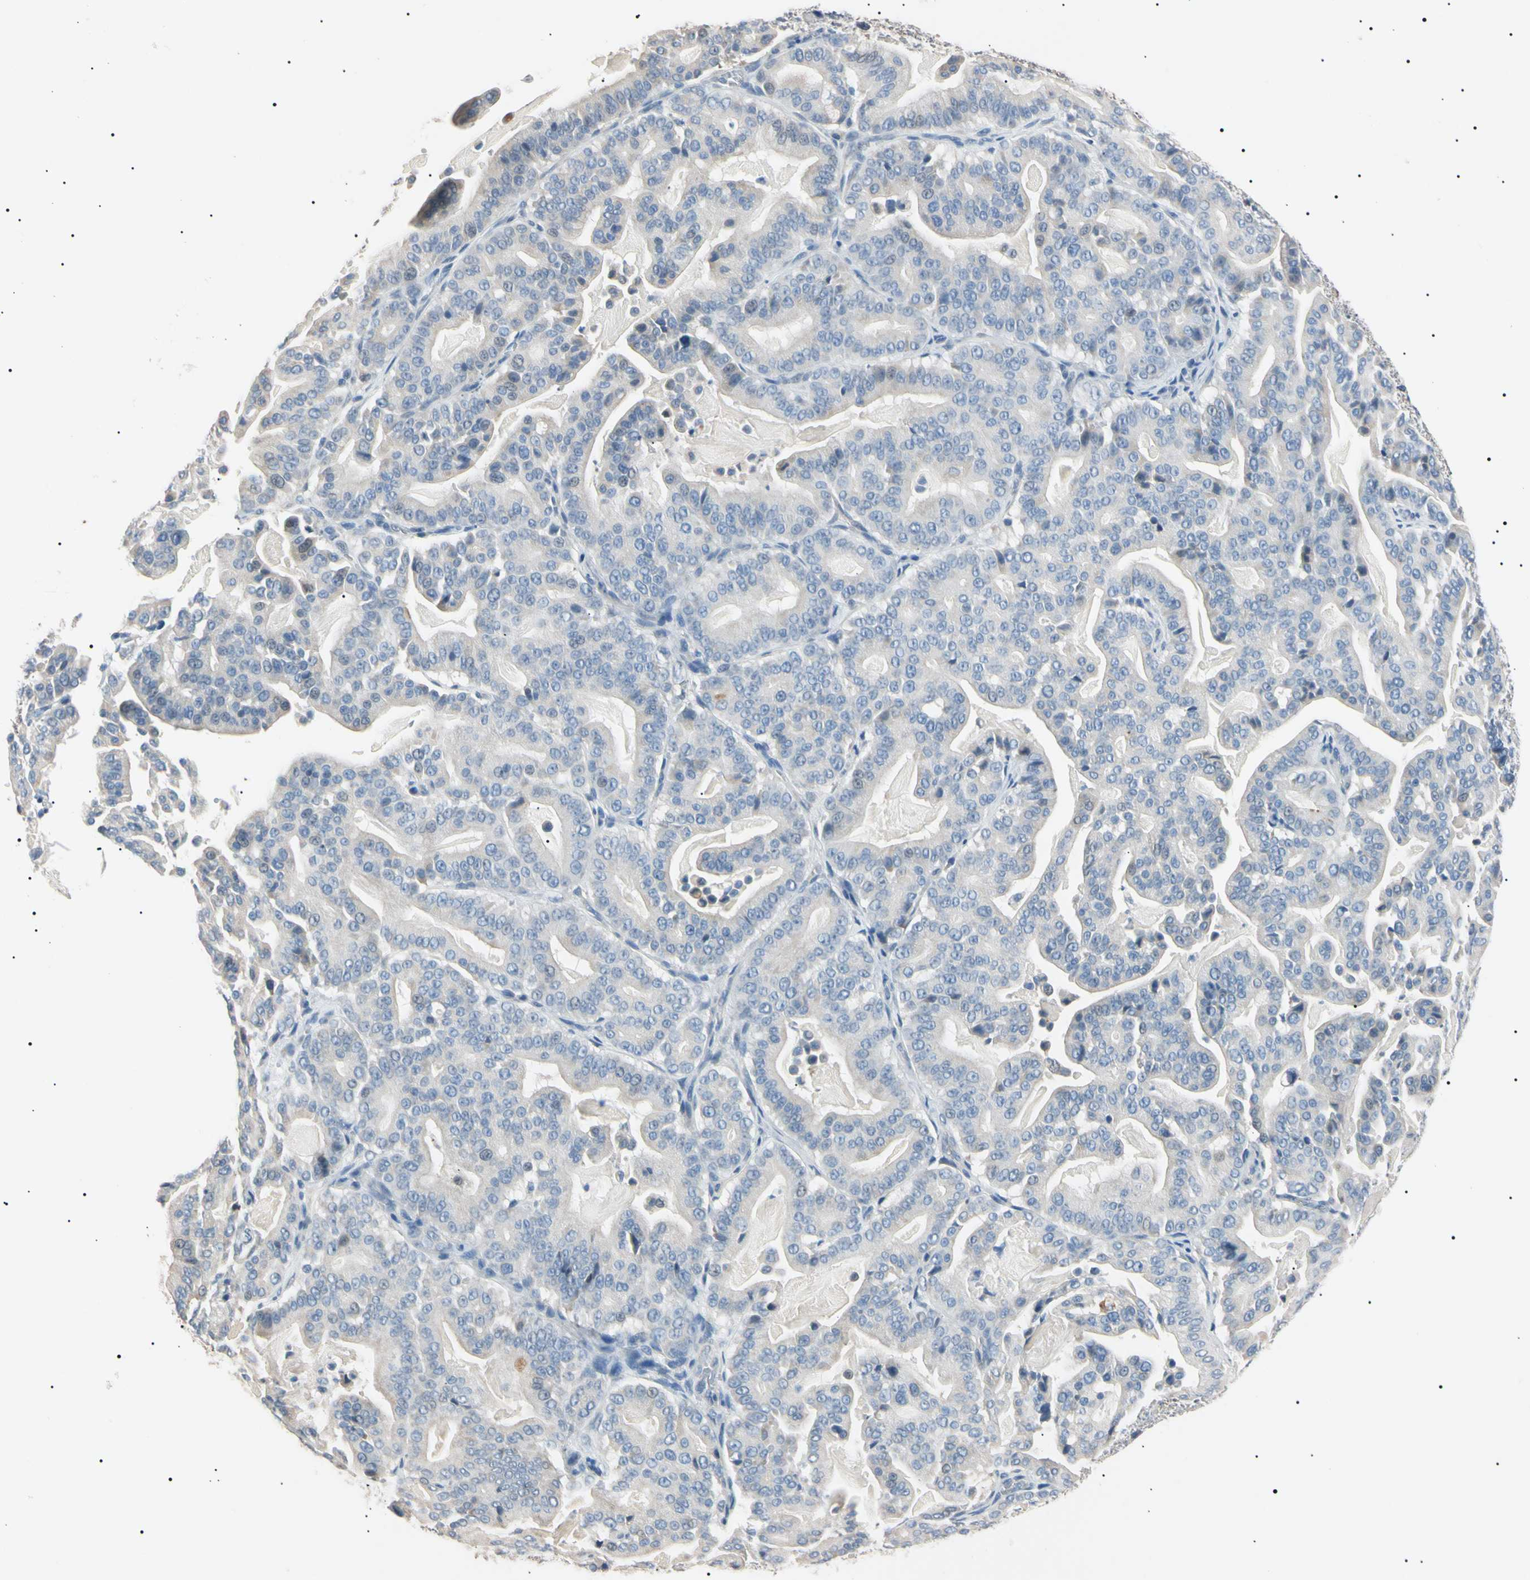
{"staining": {"intensity": "negative", "quantity": "none", "location": "none"}, "tissue": "pancreatic cancer", "cell_type": "Tumor cells", "image_type": "cancer", "snomed": [{"axis": "morphology", "description": "Adenocarcinoma, NOS"}, {"axis": "topography", "description": "Pancreas"}], "caption": "This is an immunohistochemistry micrograph of pancreatic adenocarcinoma. There is no staining in tumor cells.", "gene": "CGB3", "patient": {"sex": "male", "age": 63}}